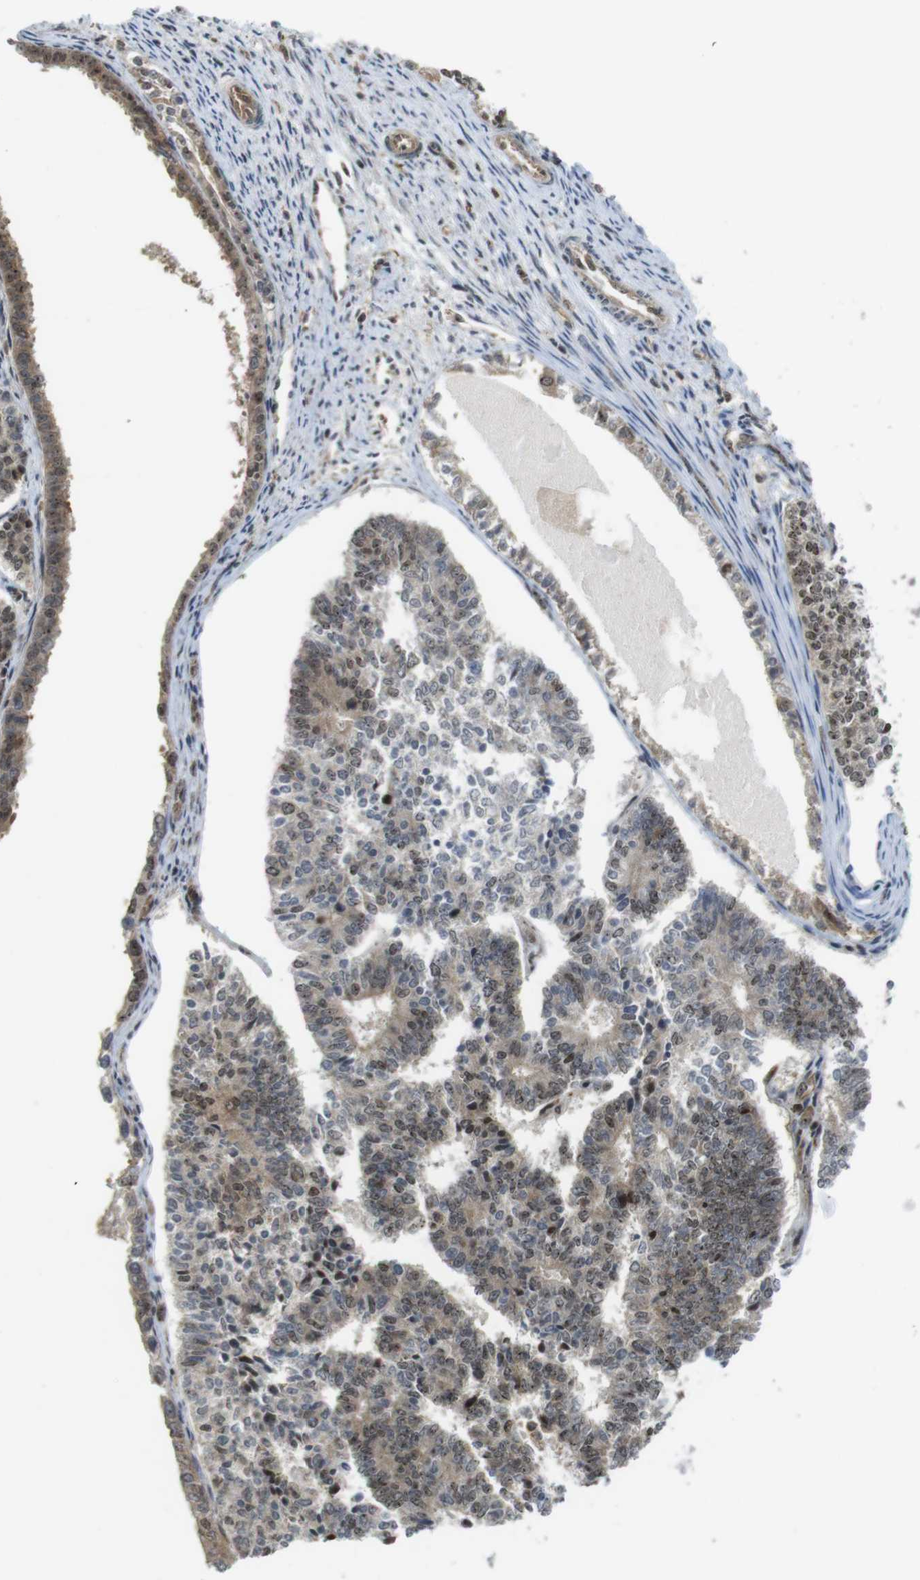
{"staining": {"intensity": "moderate", "quantity": ">75%", "location": "cytoplasmic/membranous,nuclear"}, "tissue": "endometrial cancer", "cell_type": "Tumor cells", "image_type": "cancer", "snomed": [{"axis": "morphology", "description": "Adenocarcinoma, NOS"}, {"axis": "topography", "description": "Endometrium"}], "caption": "Endometrial cancer stained for a protein (brown) demonstrates moderate cytoplasmic/membranous and nuclear positive positivity in about >75% of tumor cells.", "gene": "CC2D1A", "patient": {"sex": "female", "age": 70}}